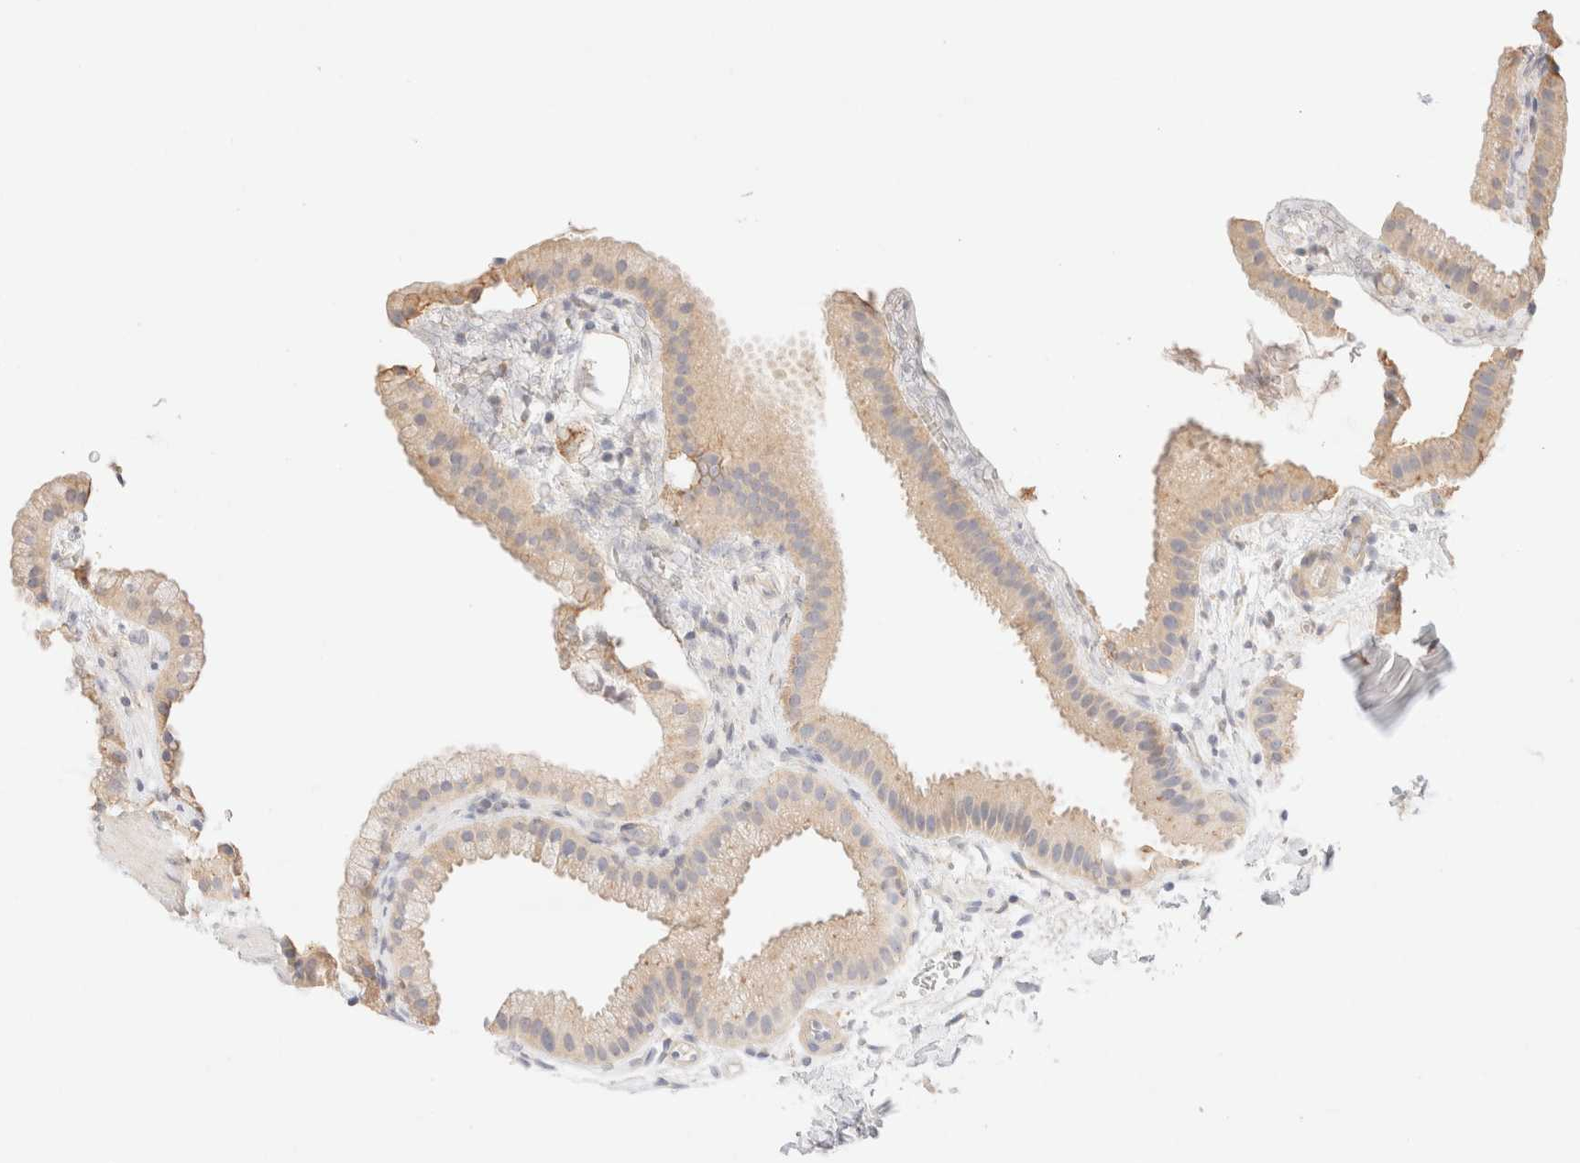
{"staining": {"intensity": "weak", "quantity": "25%-75%", "location": "cytoplasmic/membranous"}, "tissue": "gallbladder", "cell_type": "Glandular cells", "image_type": "normal", "snomed": [{"axis": "morphology", "description": "Normal tissue, NOS"}, {"axis": "topography", "description": "Gallbladder"}], "caption": "The histopathology image exhibits a brown stain indicating the presence of a protein in the cytoplasmic/membranous of glandular cells in gallbladder.", "gene": "SNTB1", "patient": {"sex": "female", "age": 64}}